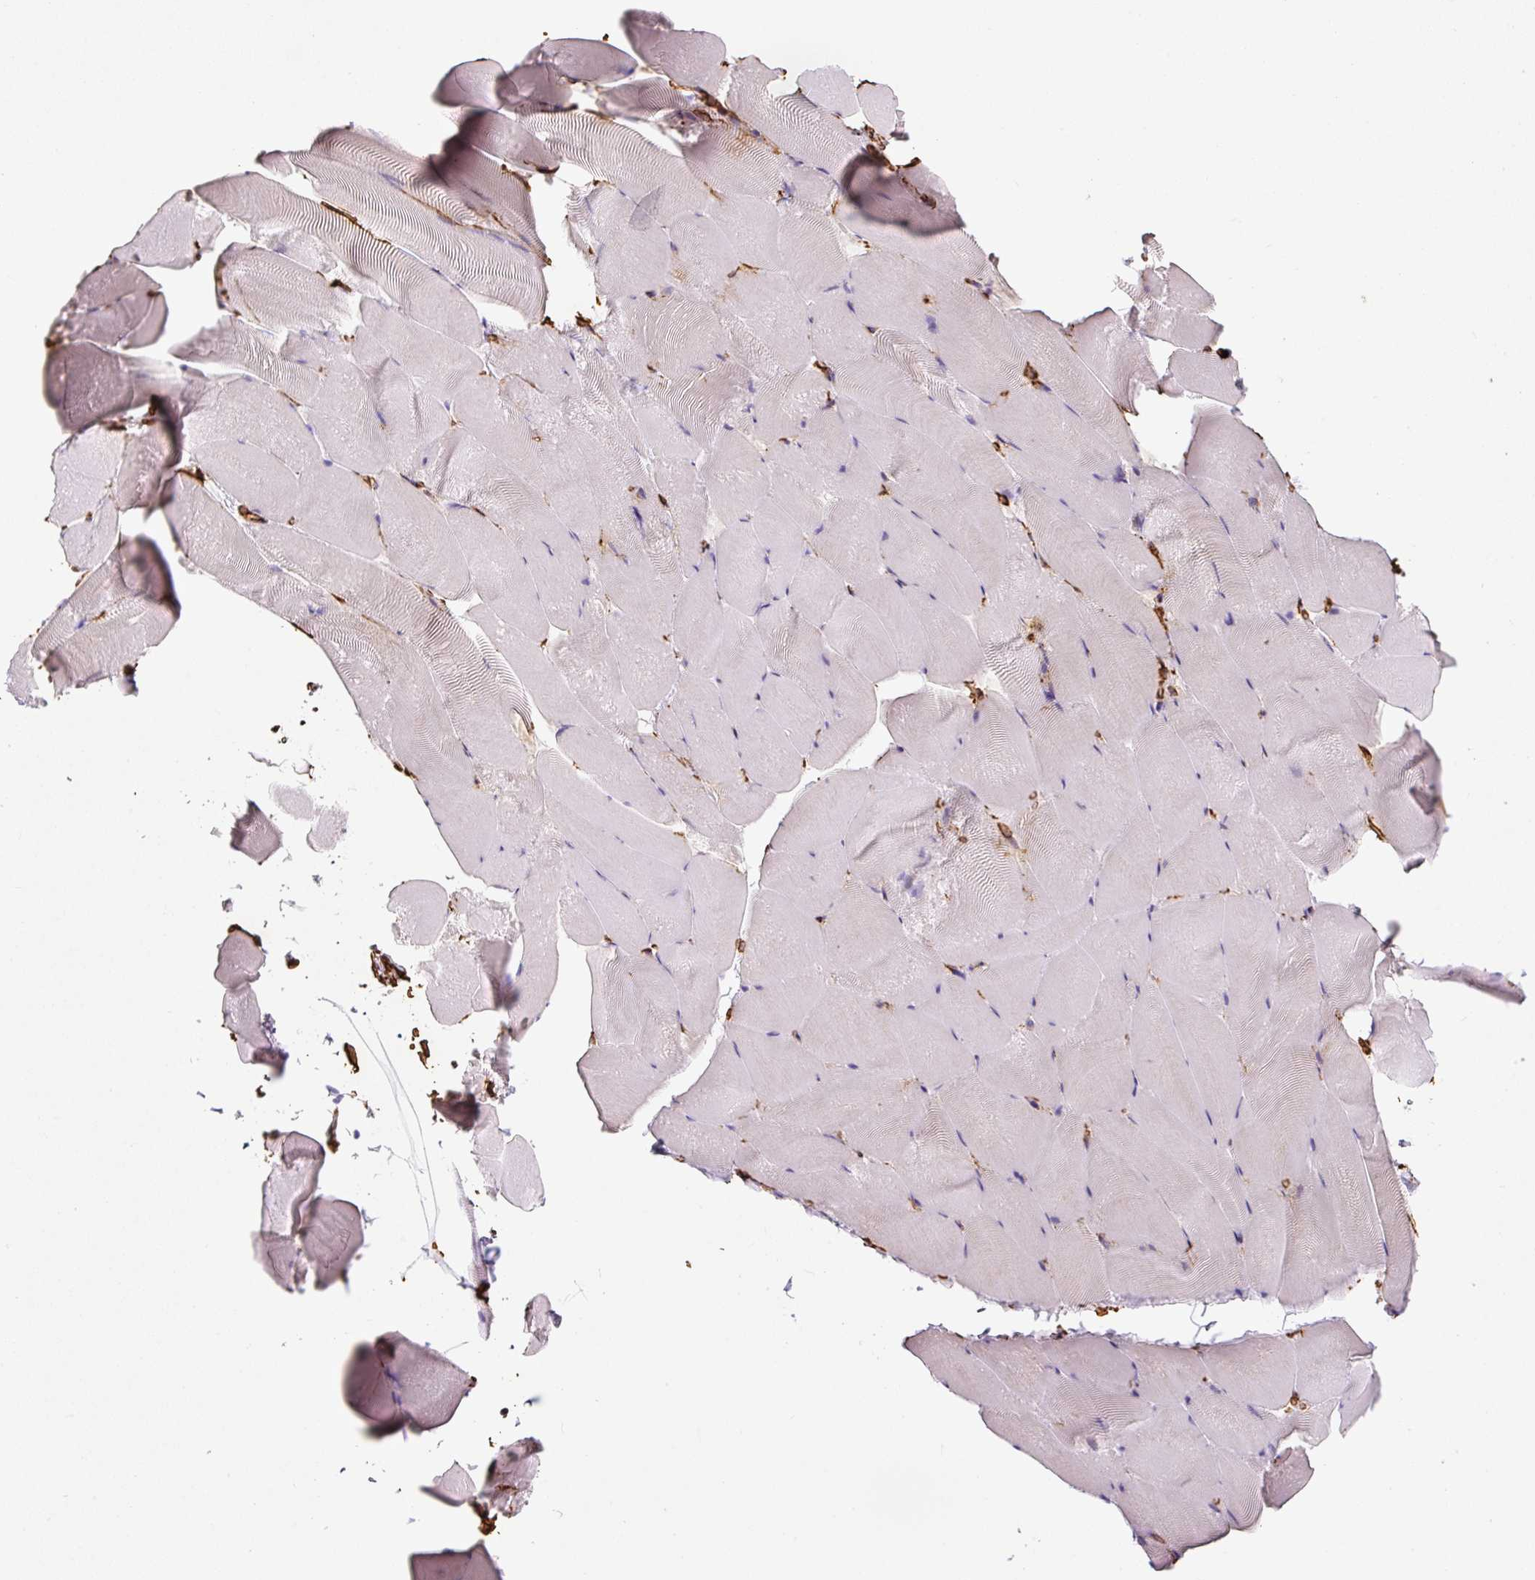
{"staining": {"intensity": "negative", "quantity": "none", "location": "none"}, "tissue": "skeletal muscle", "cell_type": "Myocytes", "image_type": "normal", "snomed": [{"axis": "morphology", "description": "Normal tissue, NOS"}, {"axis": "topography", "description": "Skeletal muscle"}], "caption": "A photomicrograph of skeletal muscle stained for a protein reveals no brown staining in myocytes. Nuclei are stained in blue.", "gene": "VIM", "patient": {"sex": "female", "age": 64}}